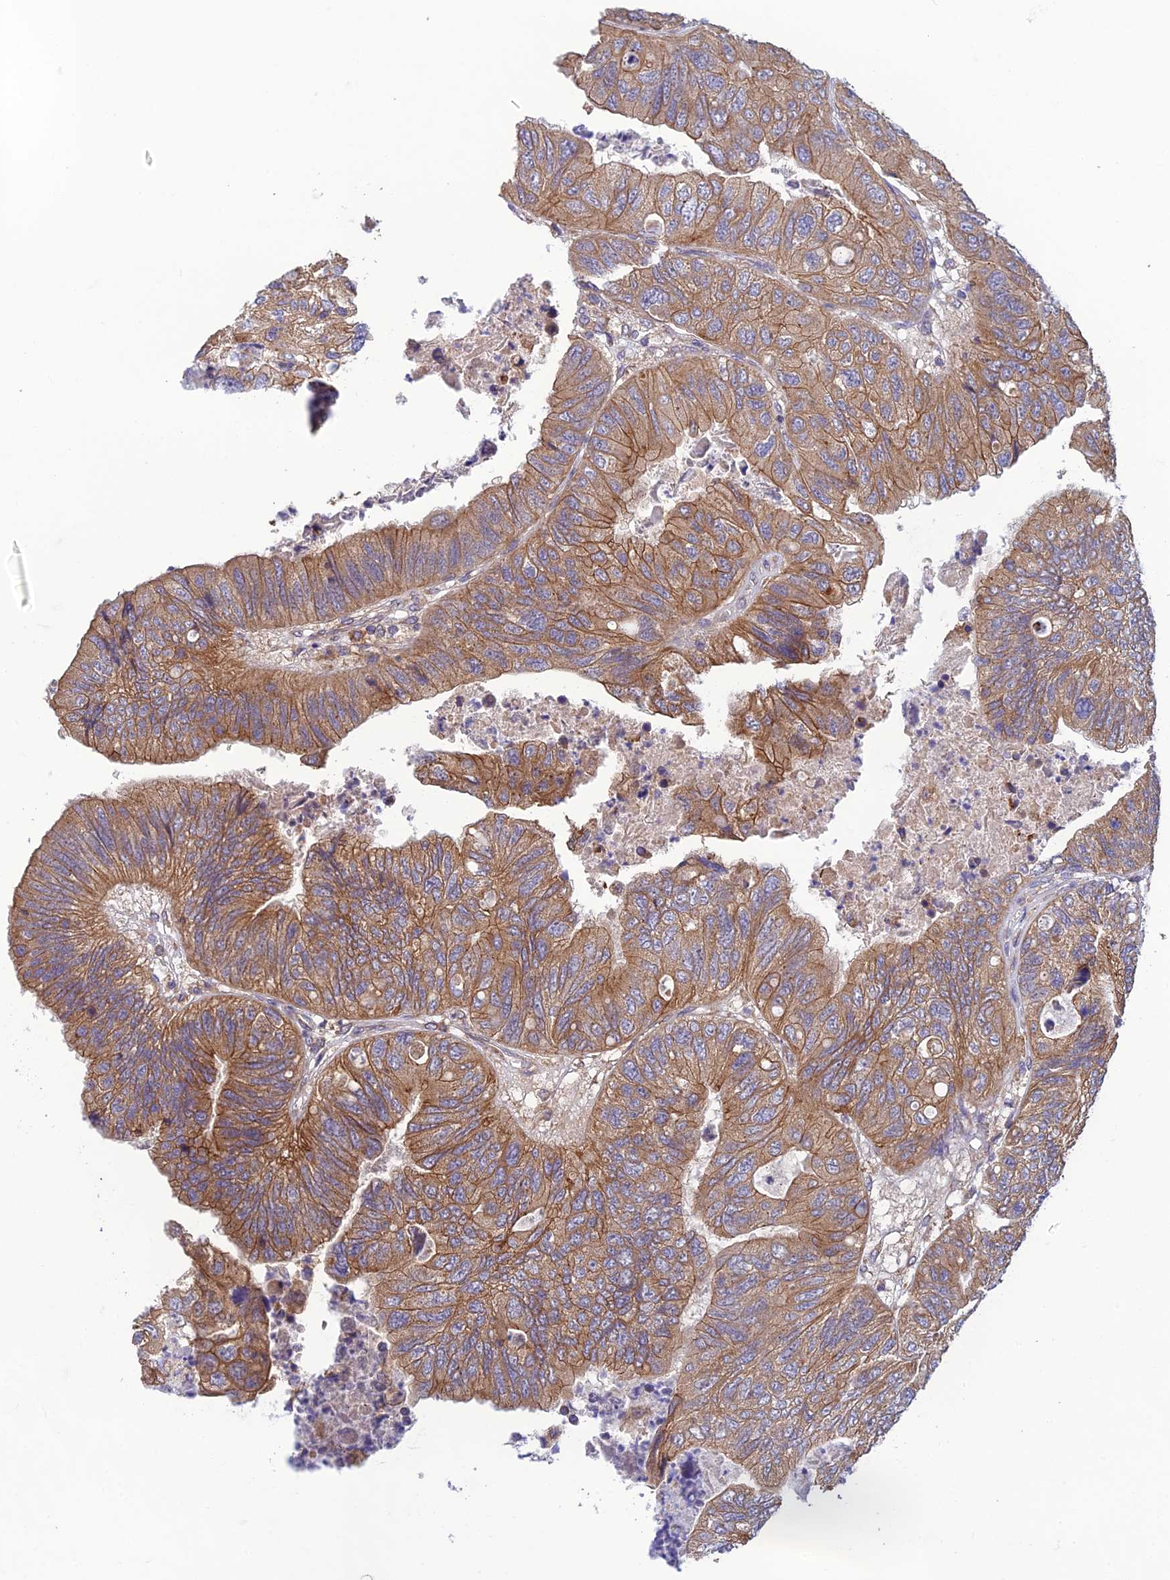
{"staining": {"intensity": "moderate", "quantity": ">75%", "location": "cytoplasmic/membranous"}, "tissue": "colorectal cancer", "cell_type": "Tumor cells", "image_type": "cancer", "snomed": [{"axis": "morphology", "description": "Adenocarcinoma, NOS"}, {"axis": "topography", "description": "Rectum"}], "caption": "Immunohistochemistry (IHC) micrograph of neoplastic tissue: colorectal cancer stained using immunohistochemistry exhibits medium levels of moderate protein expression localized specifically in the cytoplasmic/membranous of tumor cells, appearing as a cytoplasmic/membranous brown color.", "gene": "MRNIP", "patient": {"sex": "male", "age": 63}}